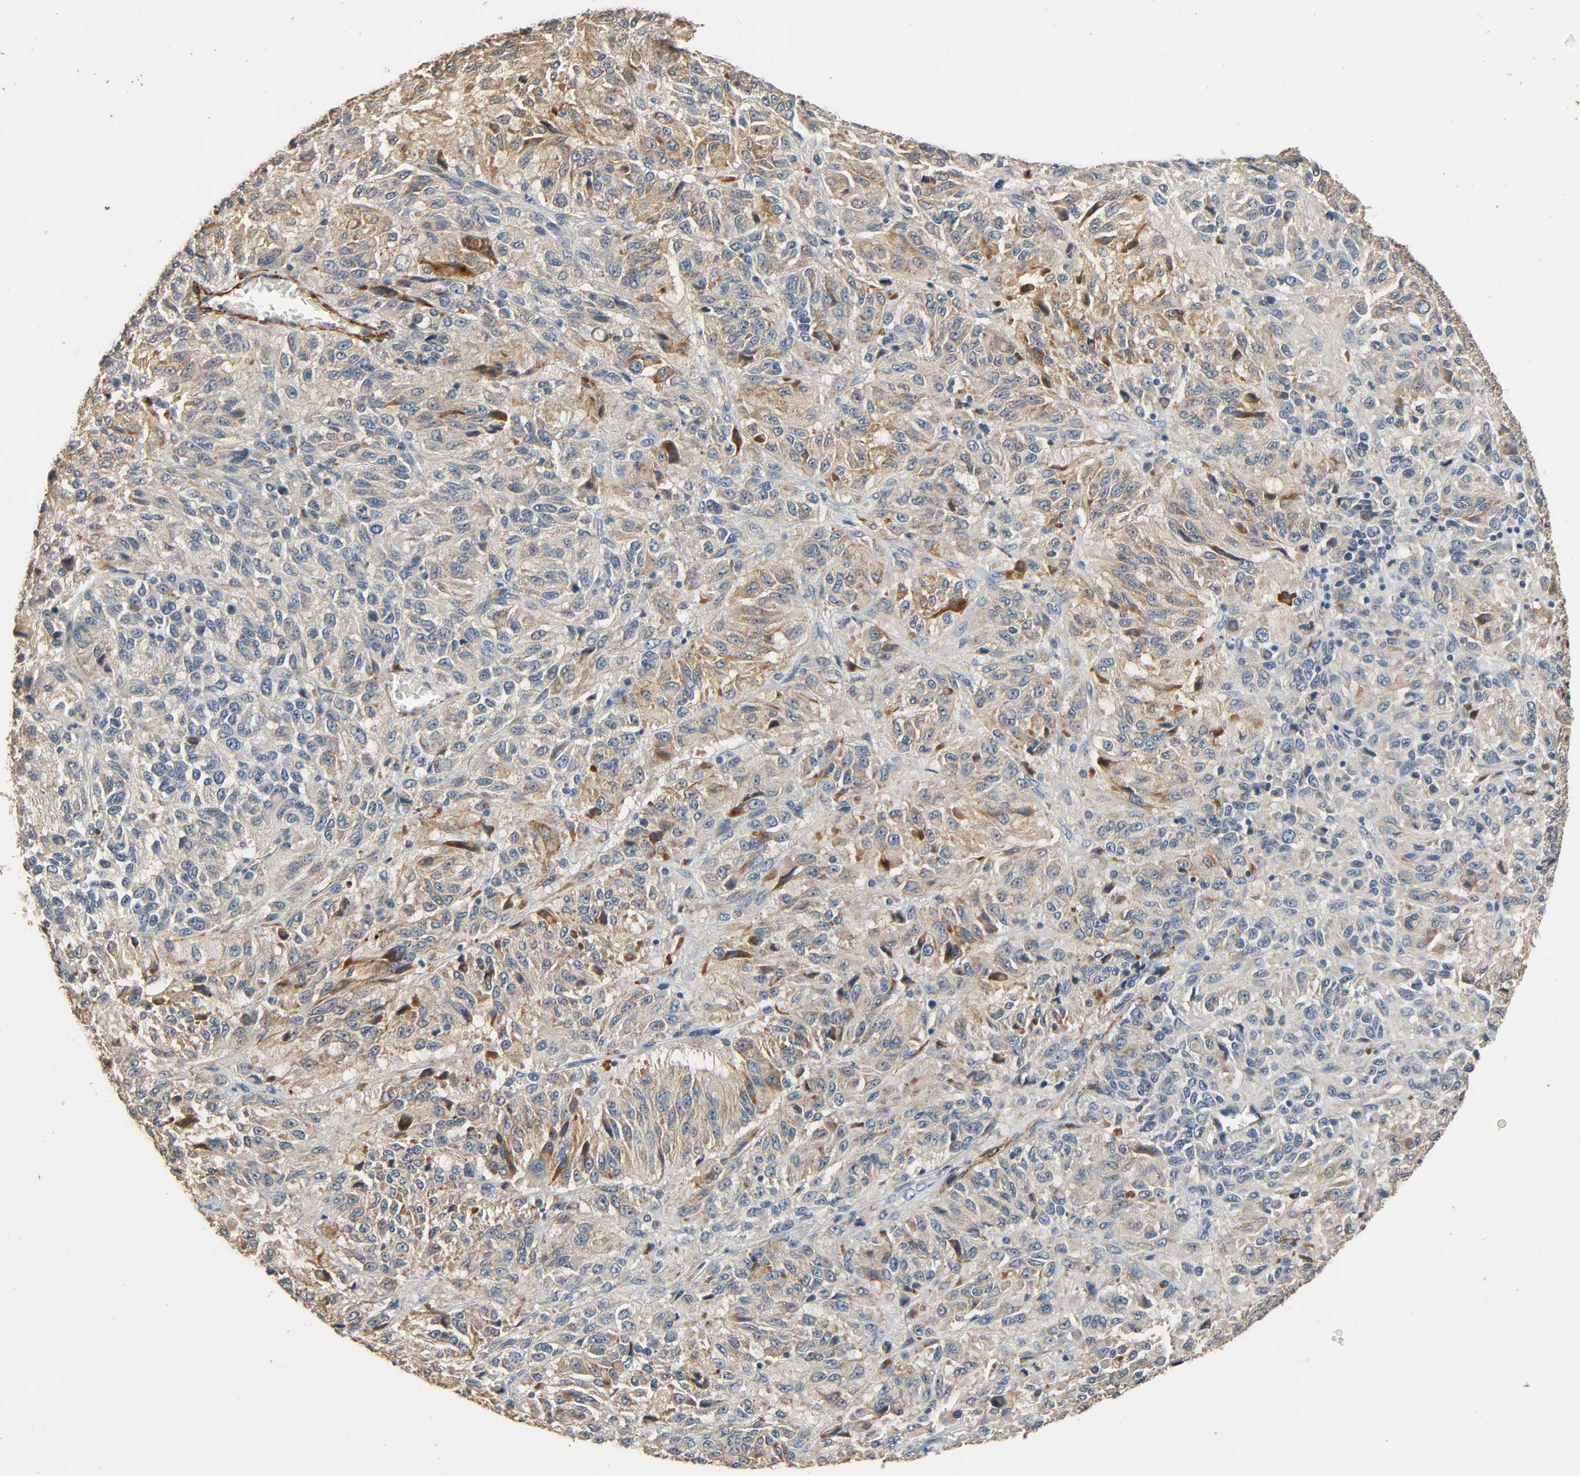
{"staining": {"intensity": "weak", "quantity": ">75%", "location": "cytoplasmic/membranous"}, "tissue": "melanoma", "cell_type": "Tumor cells", "image_type": "cancer", "snomed": [{"axis": "morphology", "description": "Malignant melanoma, Metastatic site"}, {"axis": "topography", "description": "Lung"}], "caption": "Immunohistochemical staining of human melanoma reveals weak cytoplasmic/membranous protein positivity in approximately >75% of tumor cells.", "gene": "GSTA3", "patient": {"sex": "male", "age": 64}}